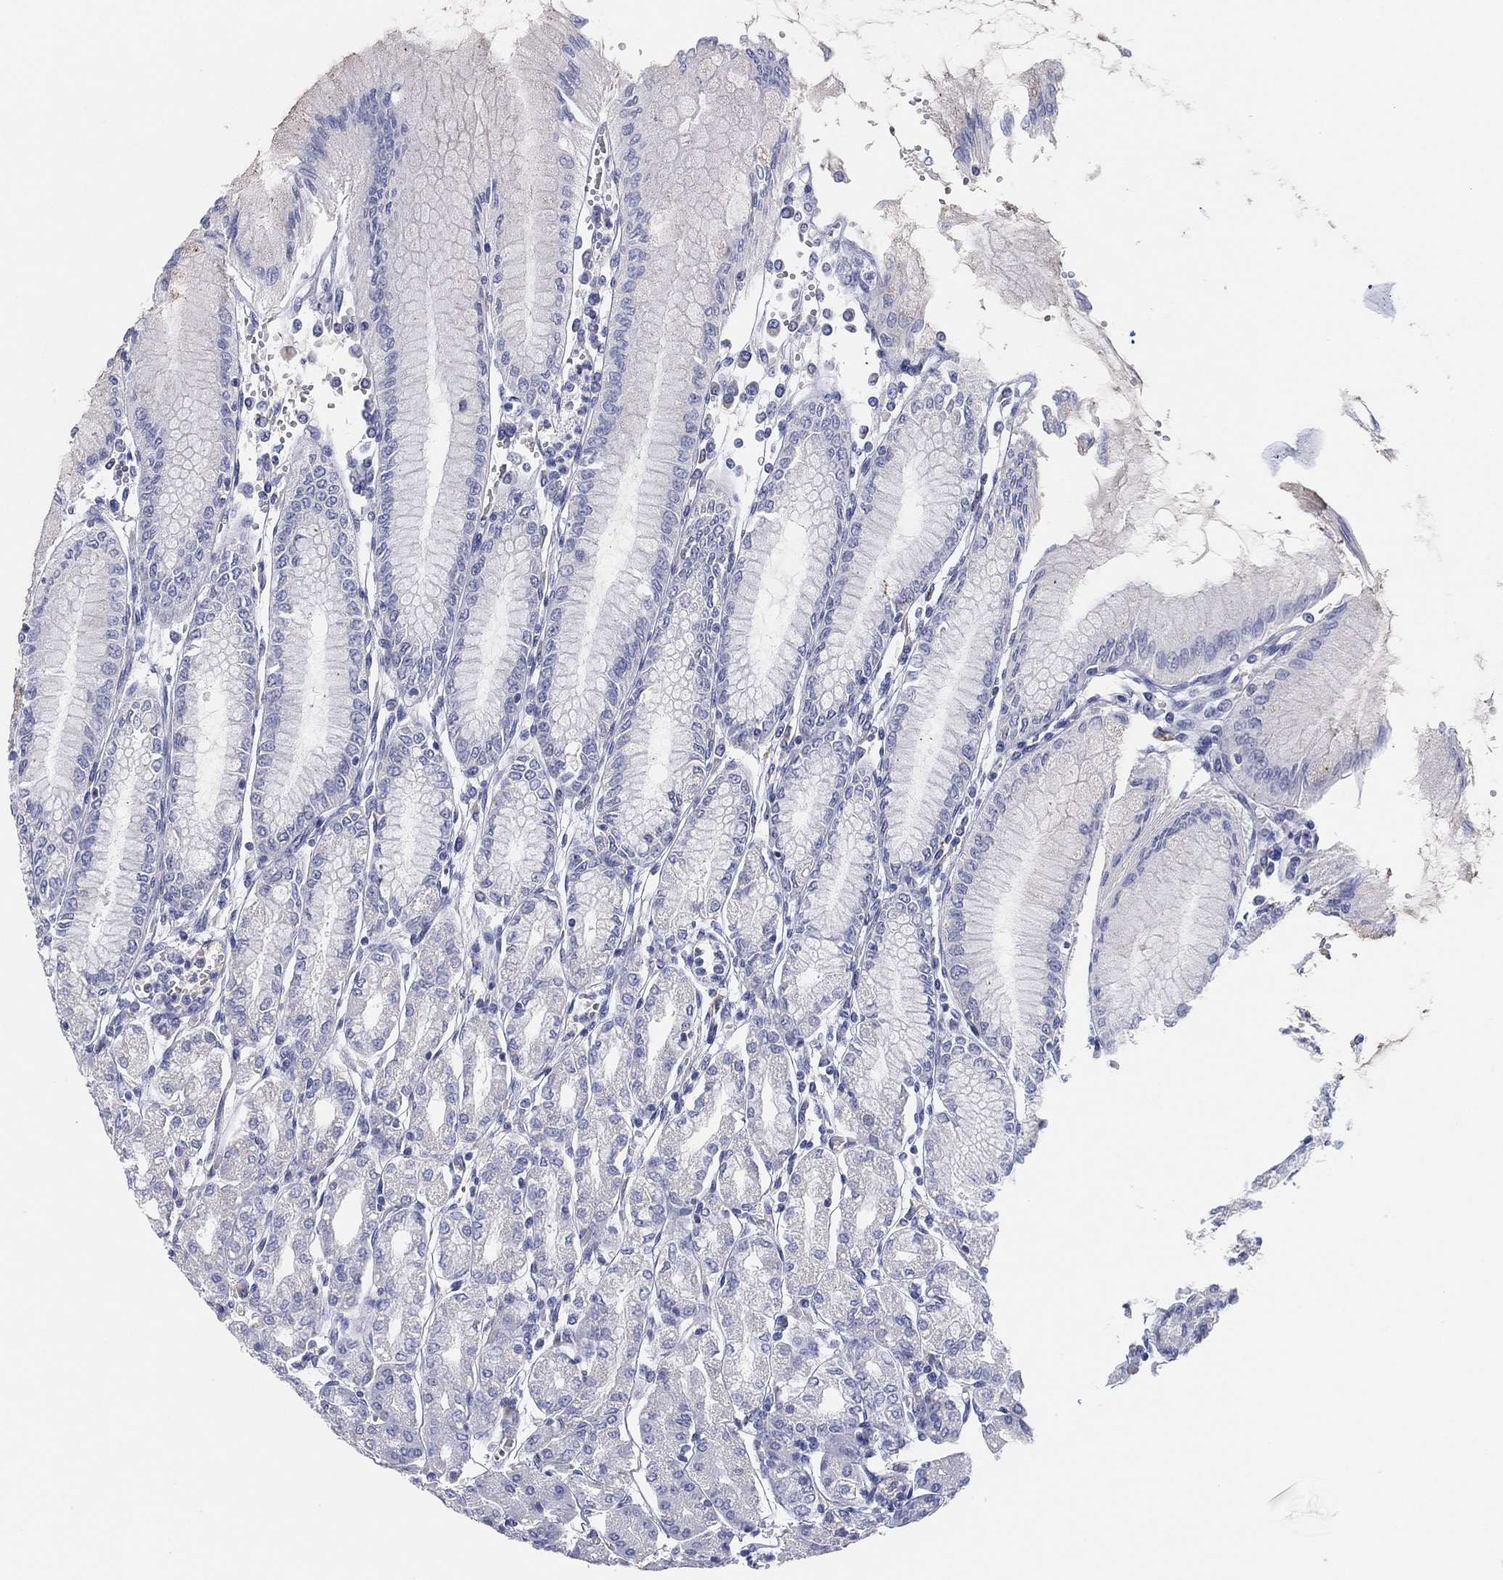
{"staining": {"intensity": "negative", "quantity": "none", "location": "none"}, "tissue": "stomach", "cell_type": "Glandular cells", "image_type": "normal", "snomed": [{"axis": "morphology", "description": "Normal tissue, NOS"}, {"axis": "topography", "description": "Skeletal muscle"}, {"axis": "topography", "description": "Stomach"}], "caption": "The immunohistochemistry photomicrograph has no significant staining in glandular cells of stomach.", "gene": "HEATR4", "patient": {"sex": "female", "age": 57}}